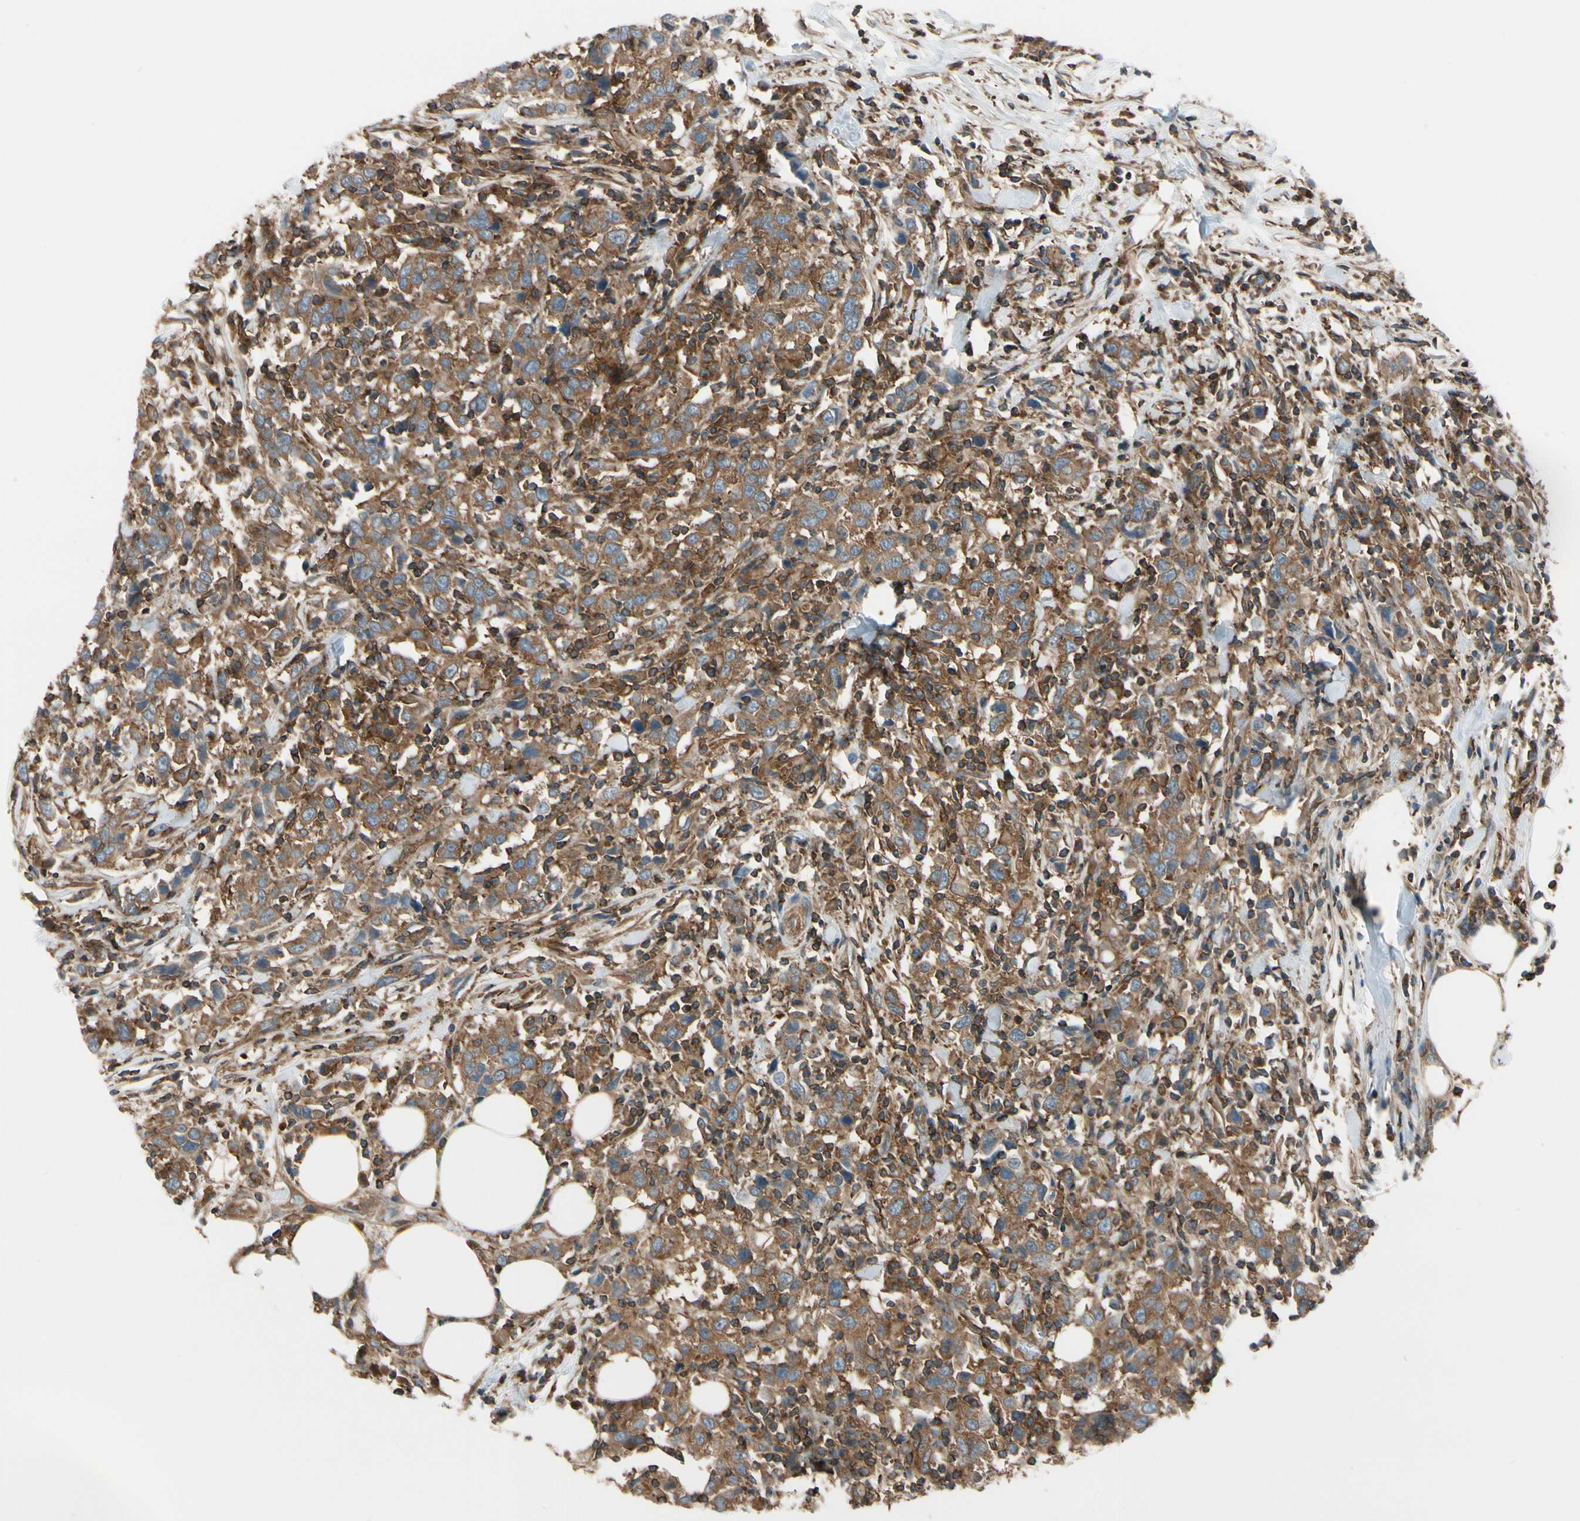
{"staining": {"intensity": "moderate", "quantity": ">75%", "location": "cytoplasmic/membranous"}, "tissue": "urothelial cancer", "cell_type": "Tumor cells", "image_type": "cancer", "snomed": [{"axis": "morphology", "description": "Urothelial carcinoma, High grade"}, {"axis": "topography", "description": "Urinary bladder"}], "caption": "The micrograph reveals staining of urothelial cancer, revealing moderate cytoplasmic/membranous protein staining (brown color) within tumor cells.", "gene": "EPS15", "patient": {"sex": "male", "age": 61}}